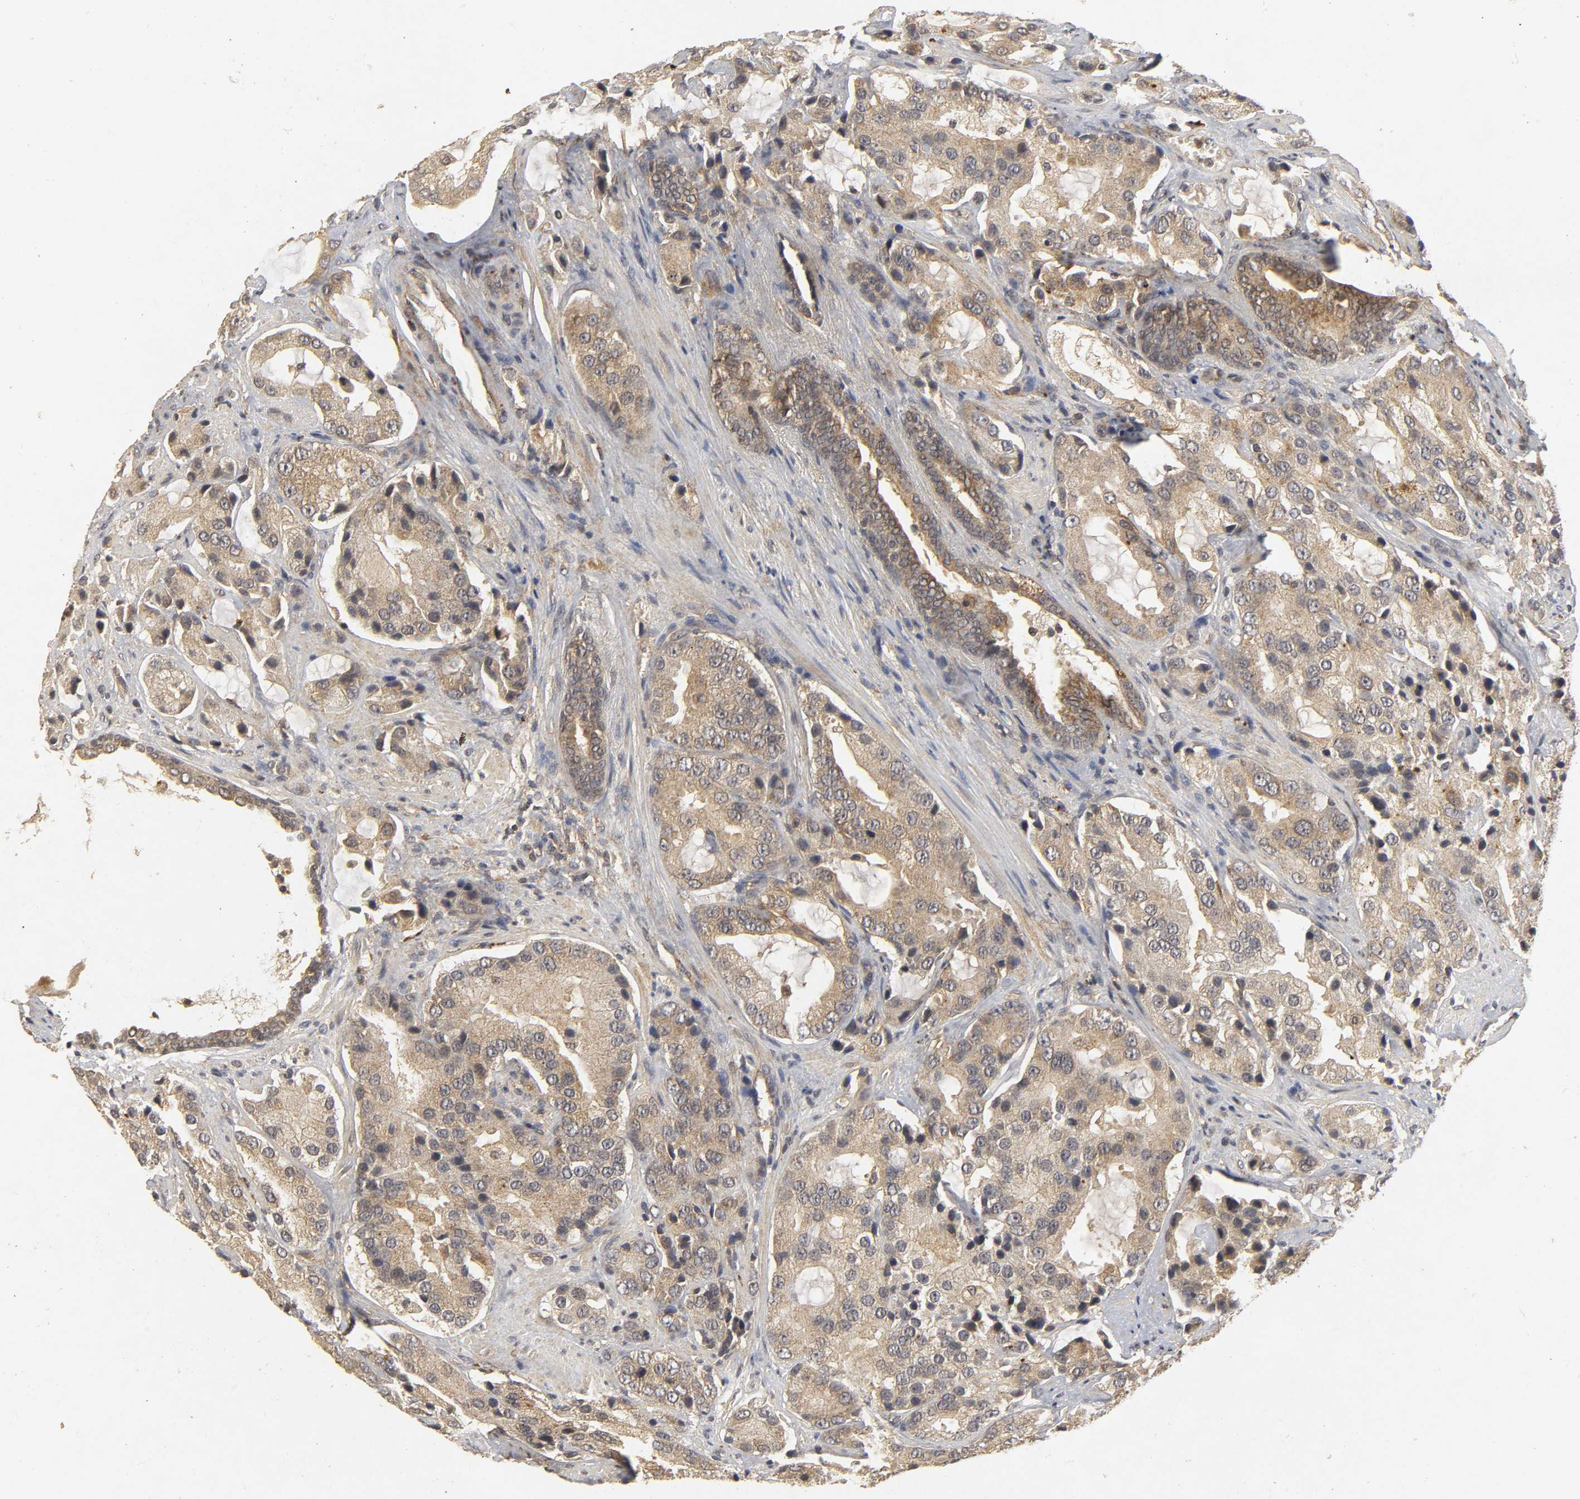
{"staining": {"intensity": "weak", "quantity": ">75%", "location": "cytoplasmic/membranous"}, "tissue": "prostate cancer", "cell_type": "Tumor cells", "image_type": "cancer", "snomed": [{"axis": "morphology", "description": "Adenocarcinoma, High grade"}, {"axis": "topography", "description": "Prostate"}], "caption": "Brown immunohistochemical staining in prostate cancer exhibits weak cytoplasmic/membranous positivity in approximately >75% of tumor cells.", "gene": "TRAF6", "patient": {"sex": "male", "age": 70}}